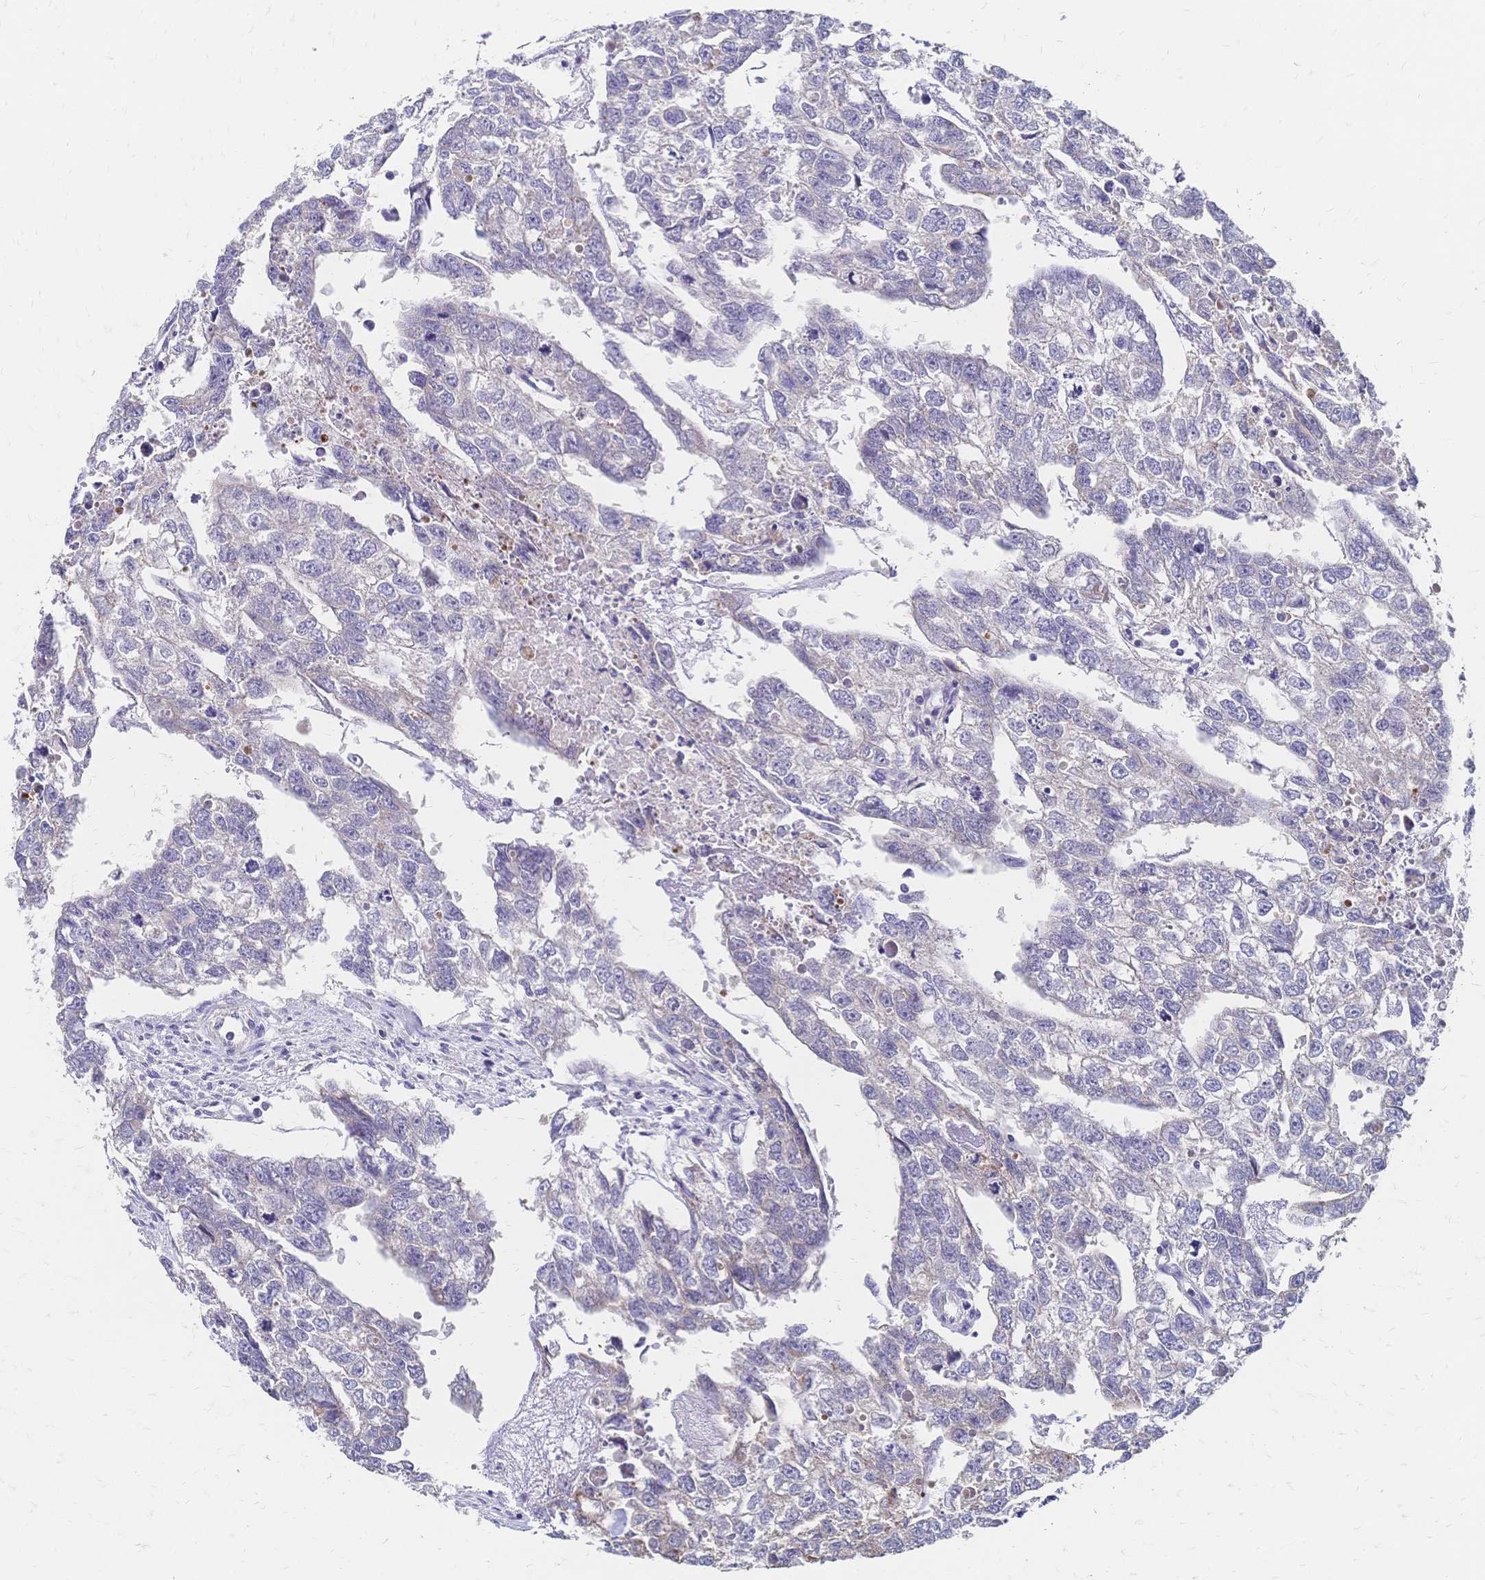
{"staining": {"intensity": "negative", "quantity": "none", "location": "none"}, "tissue": "testis cancer", "cell_type": "Tumor cells", "image_type": "cancer", "snomed": [{"axis": "morphology", "description": "Carcinoma, Embryonal, NOS"}, {"axis": "morphology", "description": "Teratoma, malignant, NOS"}, {"axis": "topography", "description": "Testis"}], "caption": "The photomicrograph shows no staining of tumor cells in testis cancer.", "gene": "DTNB", "patient": {"sex": "male", "age": 44}}